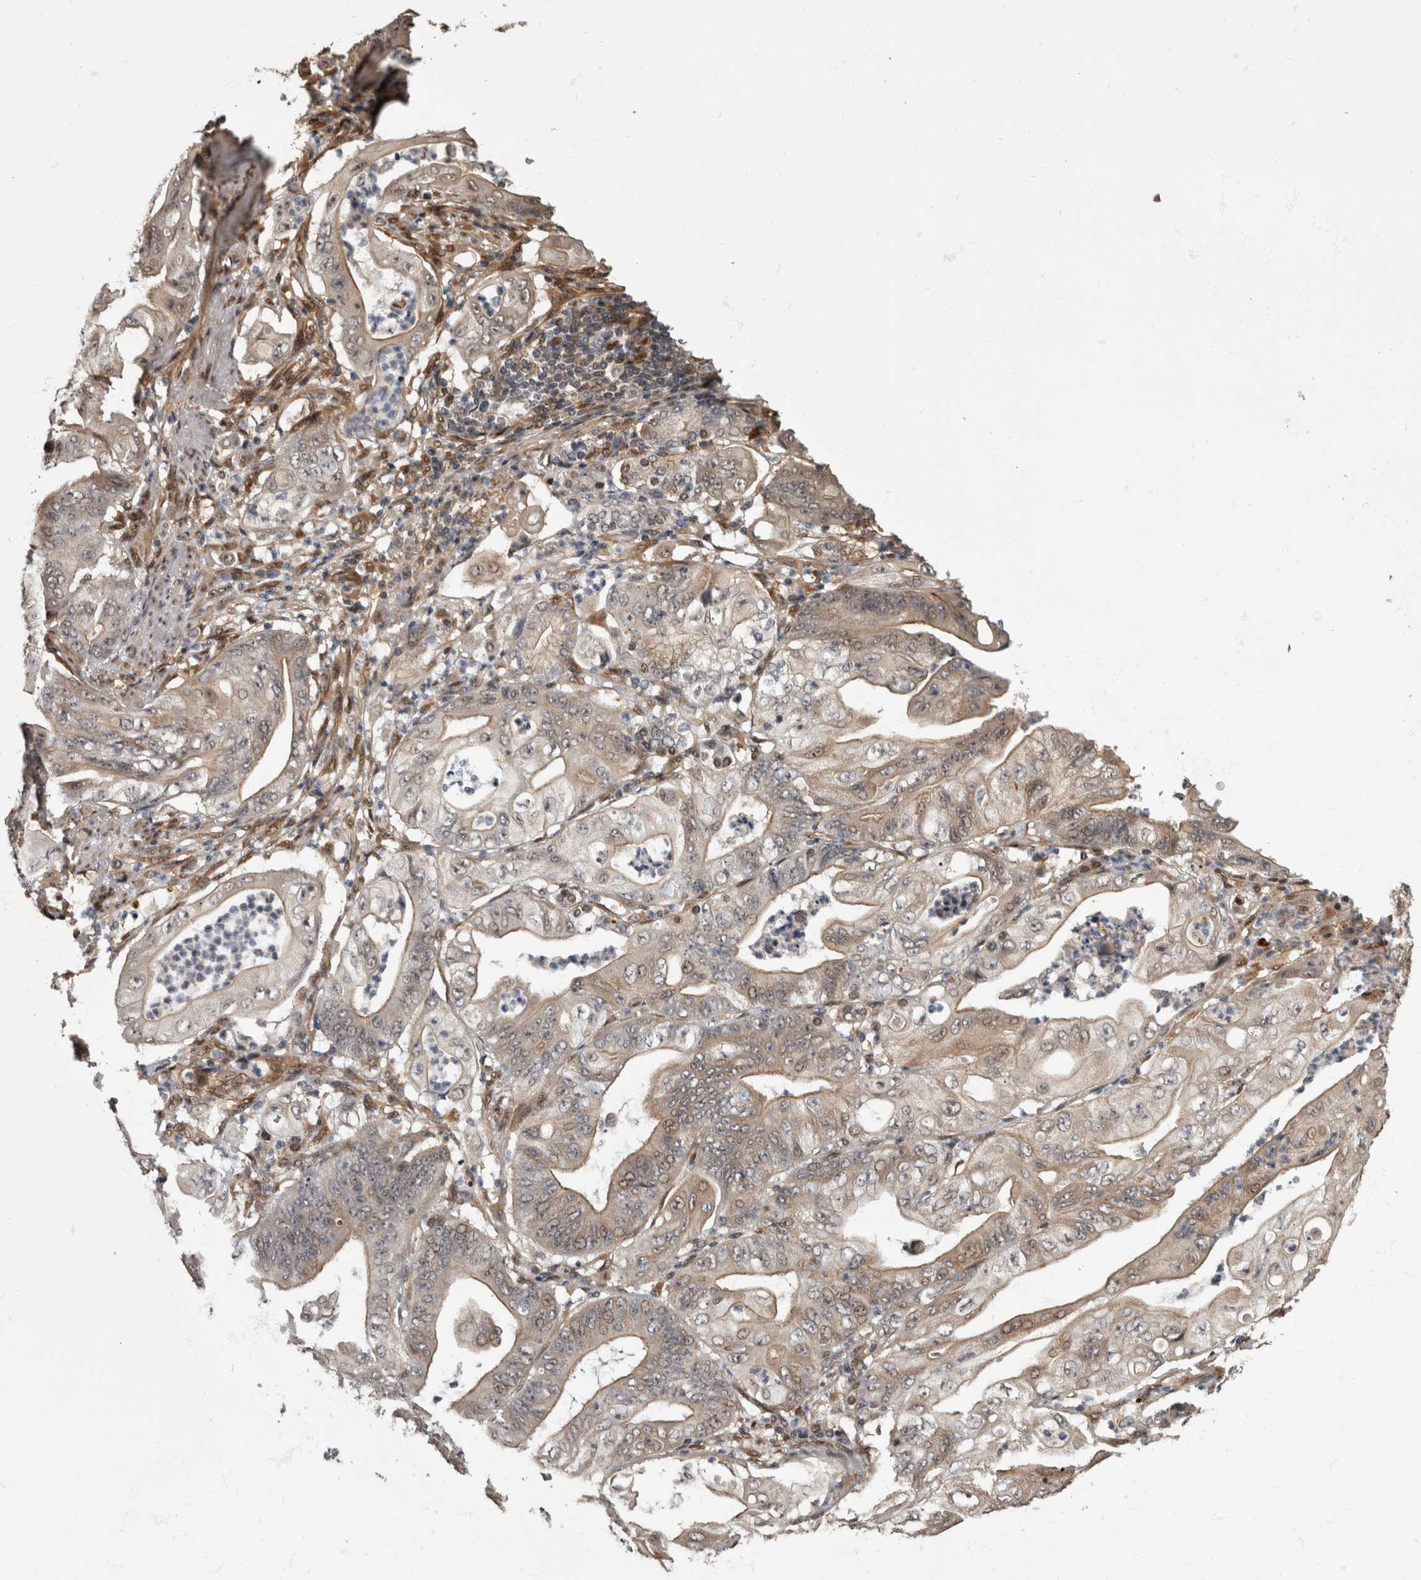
{"staining": {"intensity": "weak", "quantity": "<25%", "location": "cytoplasmic/membranous,nuclear"}, "tissue": "stomach cancer", "cell_type": "Tumor cells", "image_type": "cancer", "snomed": [{"axis": "morphology", "description": "Adenocarcinoma, NOS"}, {"axis": "topography", "description": "Stomach"}], "caption": "Immunohistochemistry (IHC) of human stomach cancer displays no positivity in tumor cells.", "gene": "AKT3", "patient": {"sex": "female", "age": 73}}